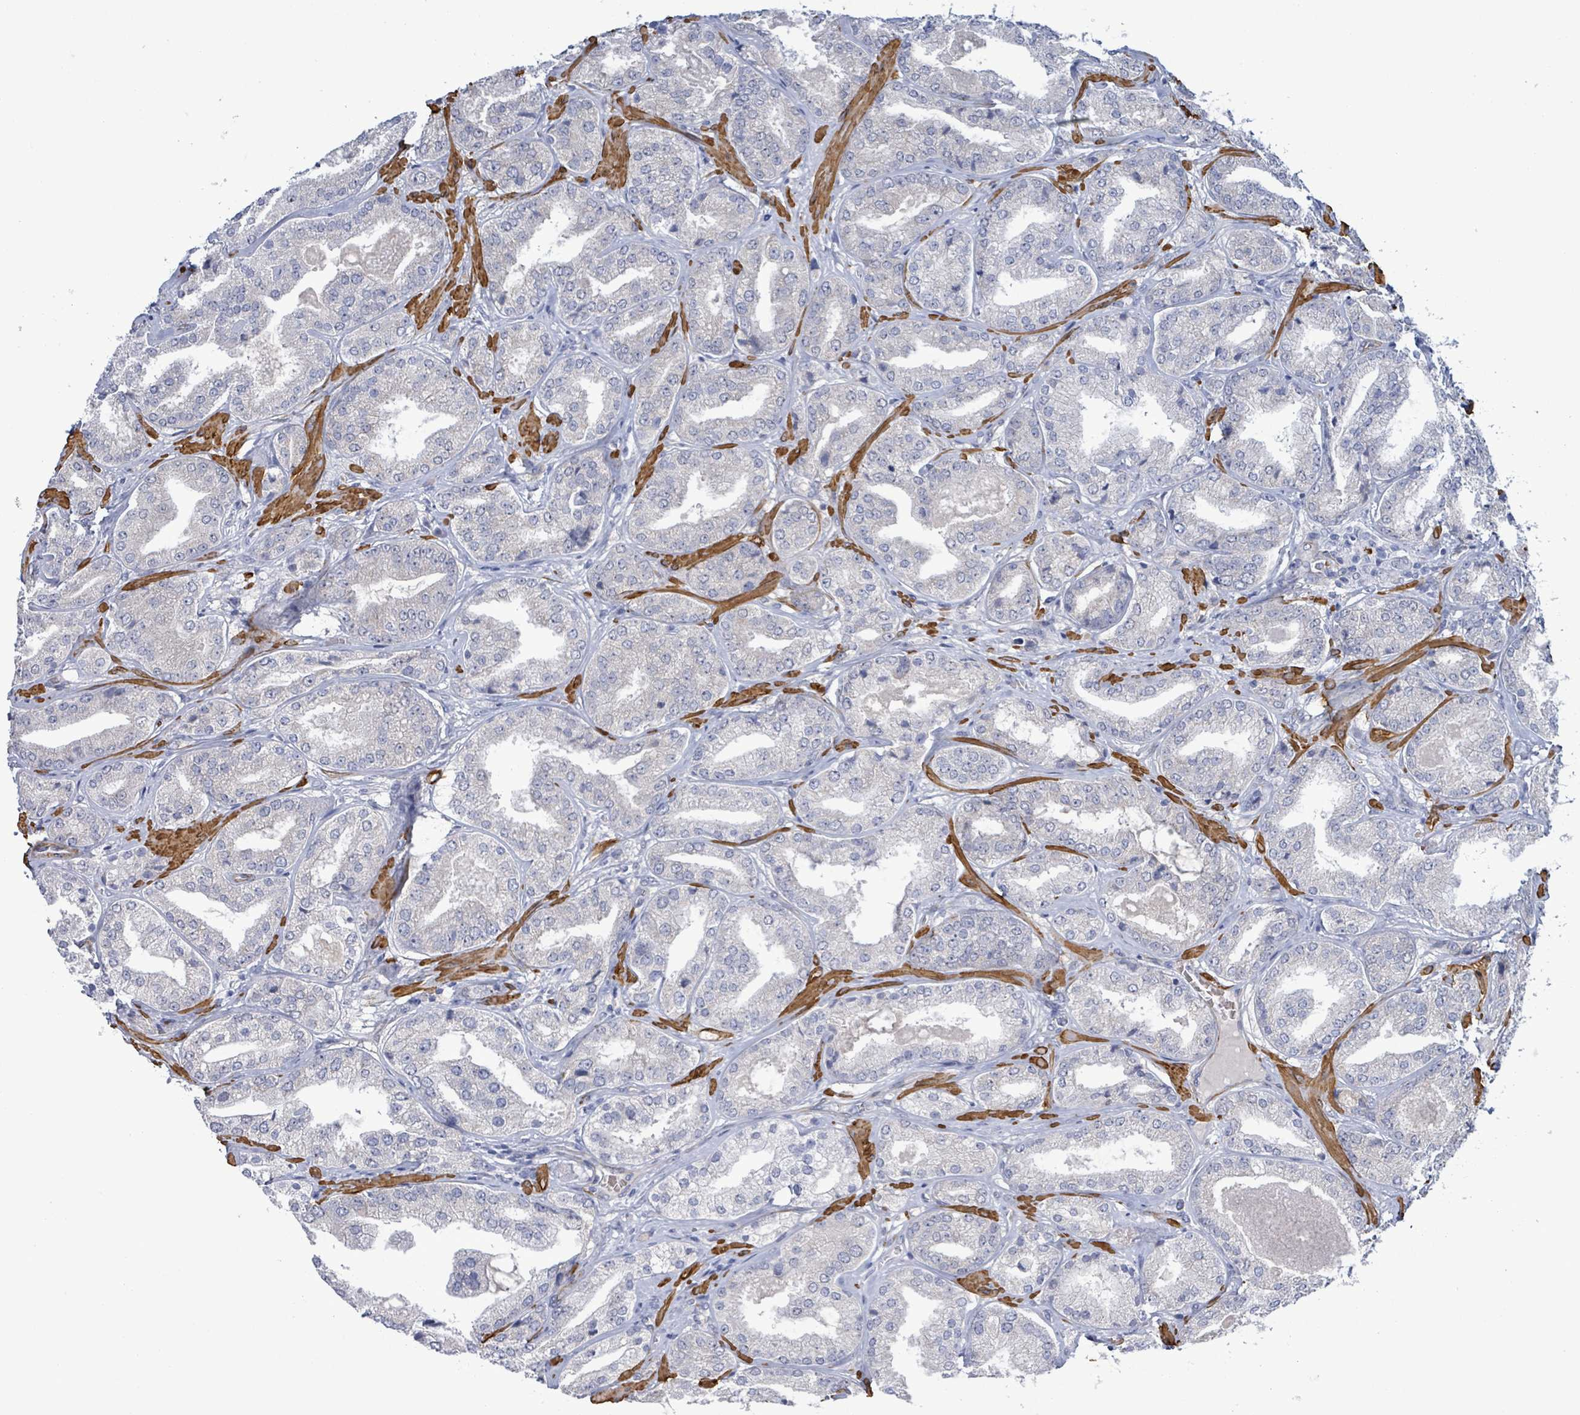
{"staining": {"intensity": "negative", "quantity": "none", "location": "none"}, "tissue": "prostate cancer", "cell_type": "Tumor cells", "image_type": "cancer", "snomed": [{"axis": "morphology", "description": "Adenocarcinoma, High grade"}, {"axis": "topography", "description": "Prostate"}], "caption": "High power microscopy photomicrograph of an immunohistochemistry (IHC) micrograph of high-grade adenocarcinoma (prostate), revealing no significant staining in tumor cells.", "gene": "DMRTC1B", "patient": {"sex": "male", "age": 63}}